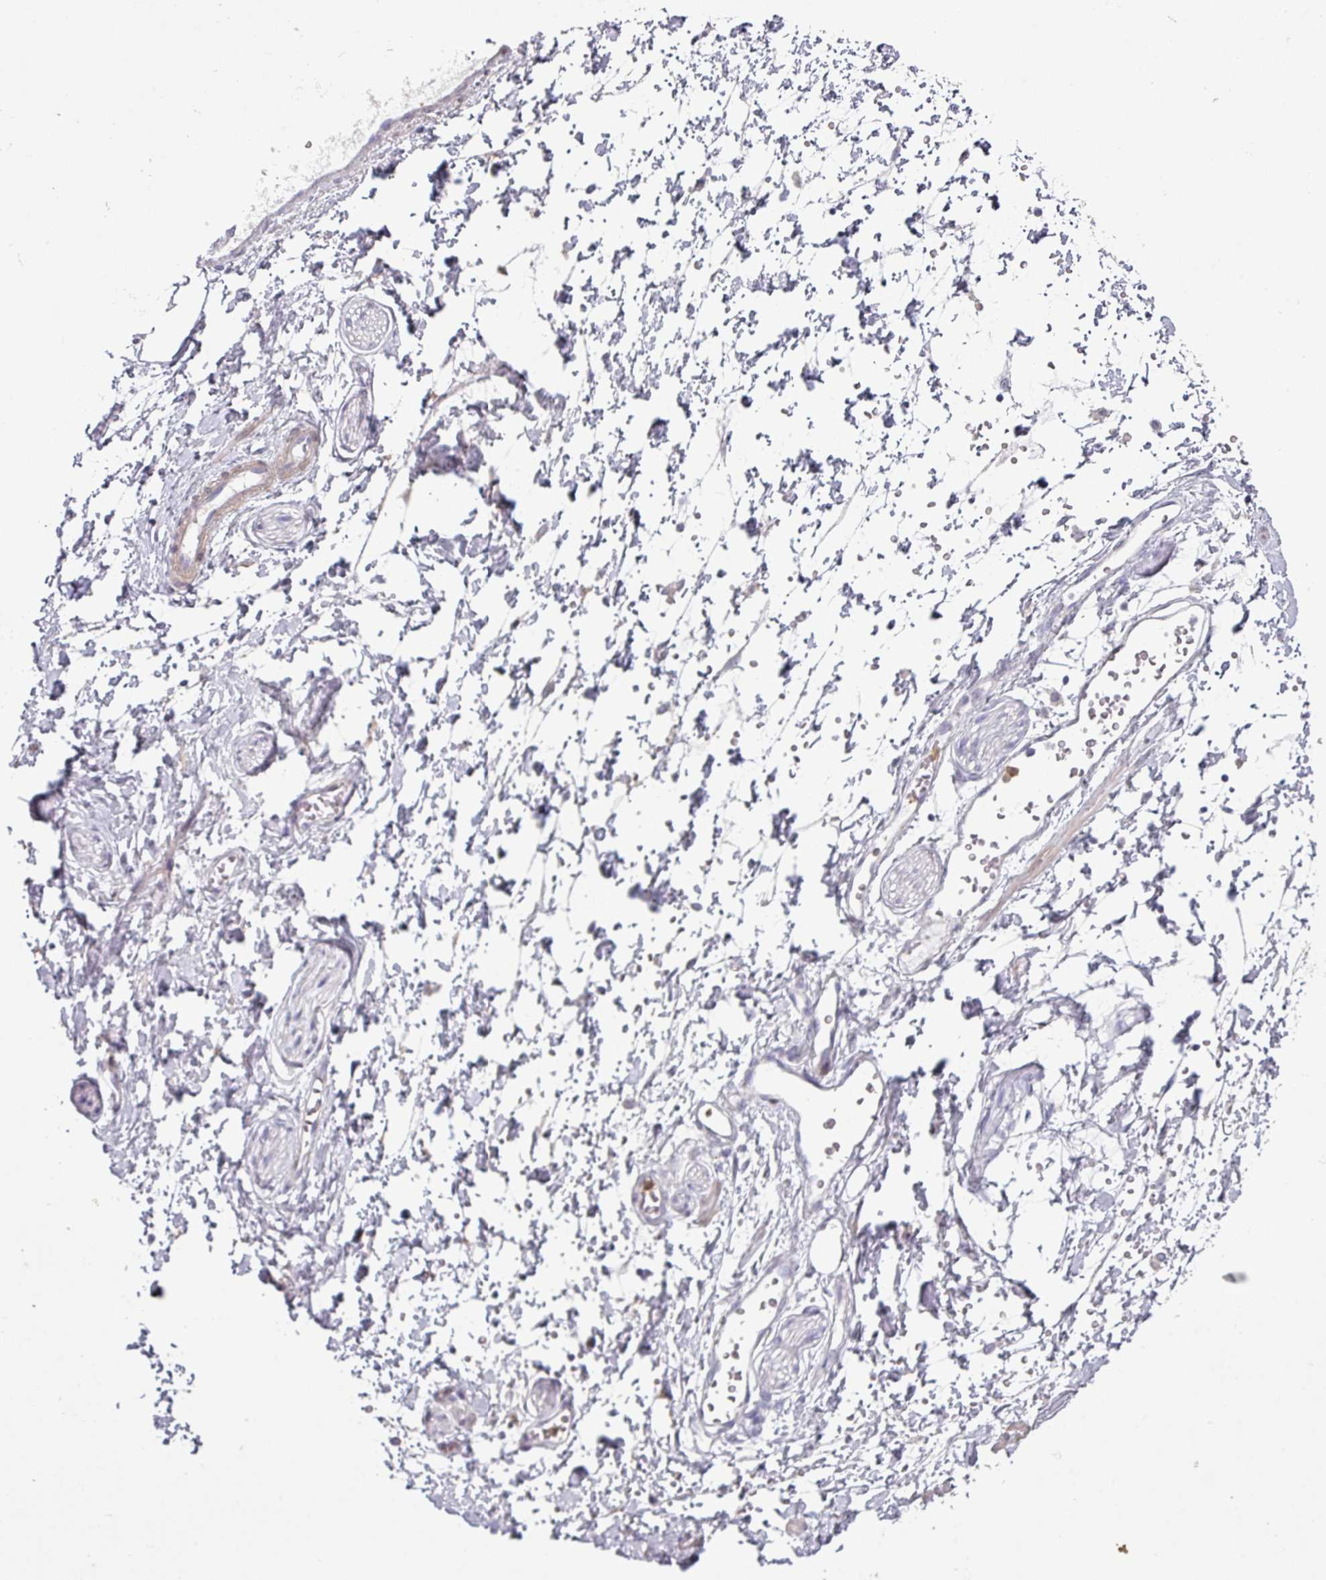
{"staining": {"intensity": "negative", "quantity": "none", "location": "none"}, "tissue": "adipose tissue", "cell_type": "Adipocytes", "image_type": "normal", "snomed": [{"axis": "morphology", "description": "Normal tissue, NOS"}, {"axis": "topography", "description": "Prostate"}, {"axis": "topography", "description": "Peripheral nerve tissue"}], "caption": "This micrograph is of benign adipose tissue stained with IHC to label a protein in brown with the nuclei are counter-stained blue. There is no positivity in adipocytes.", "gene": "MAGEC3", "patient": {"sex": "male", "age": 55}}